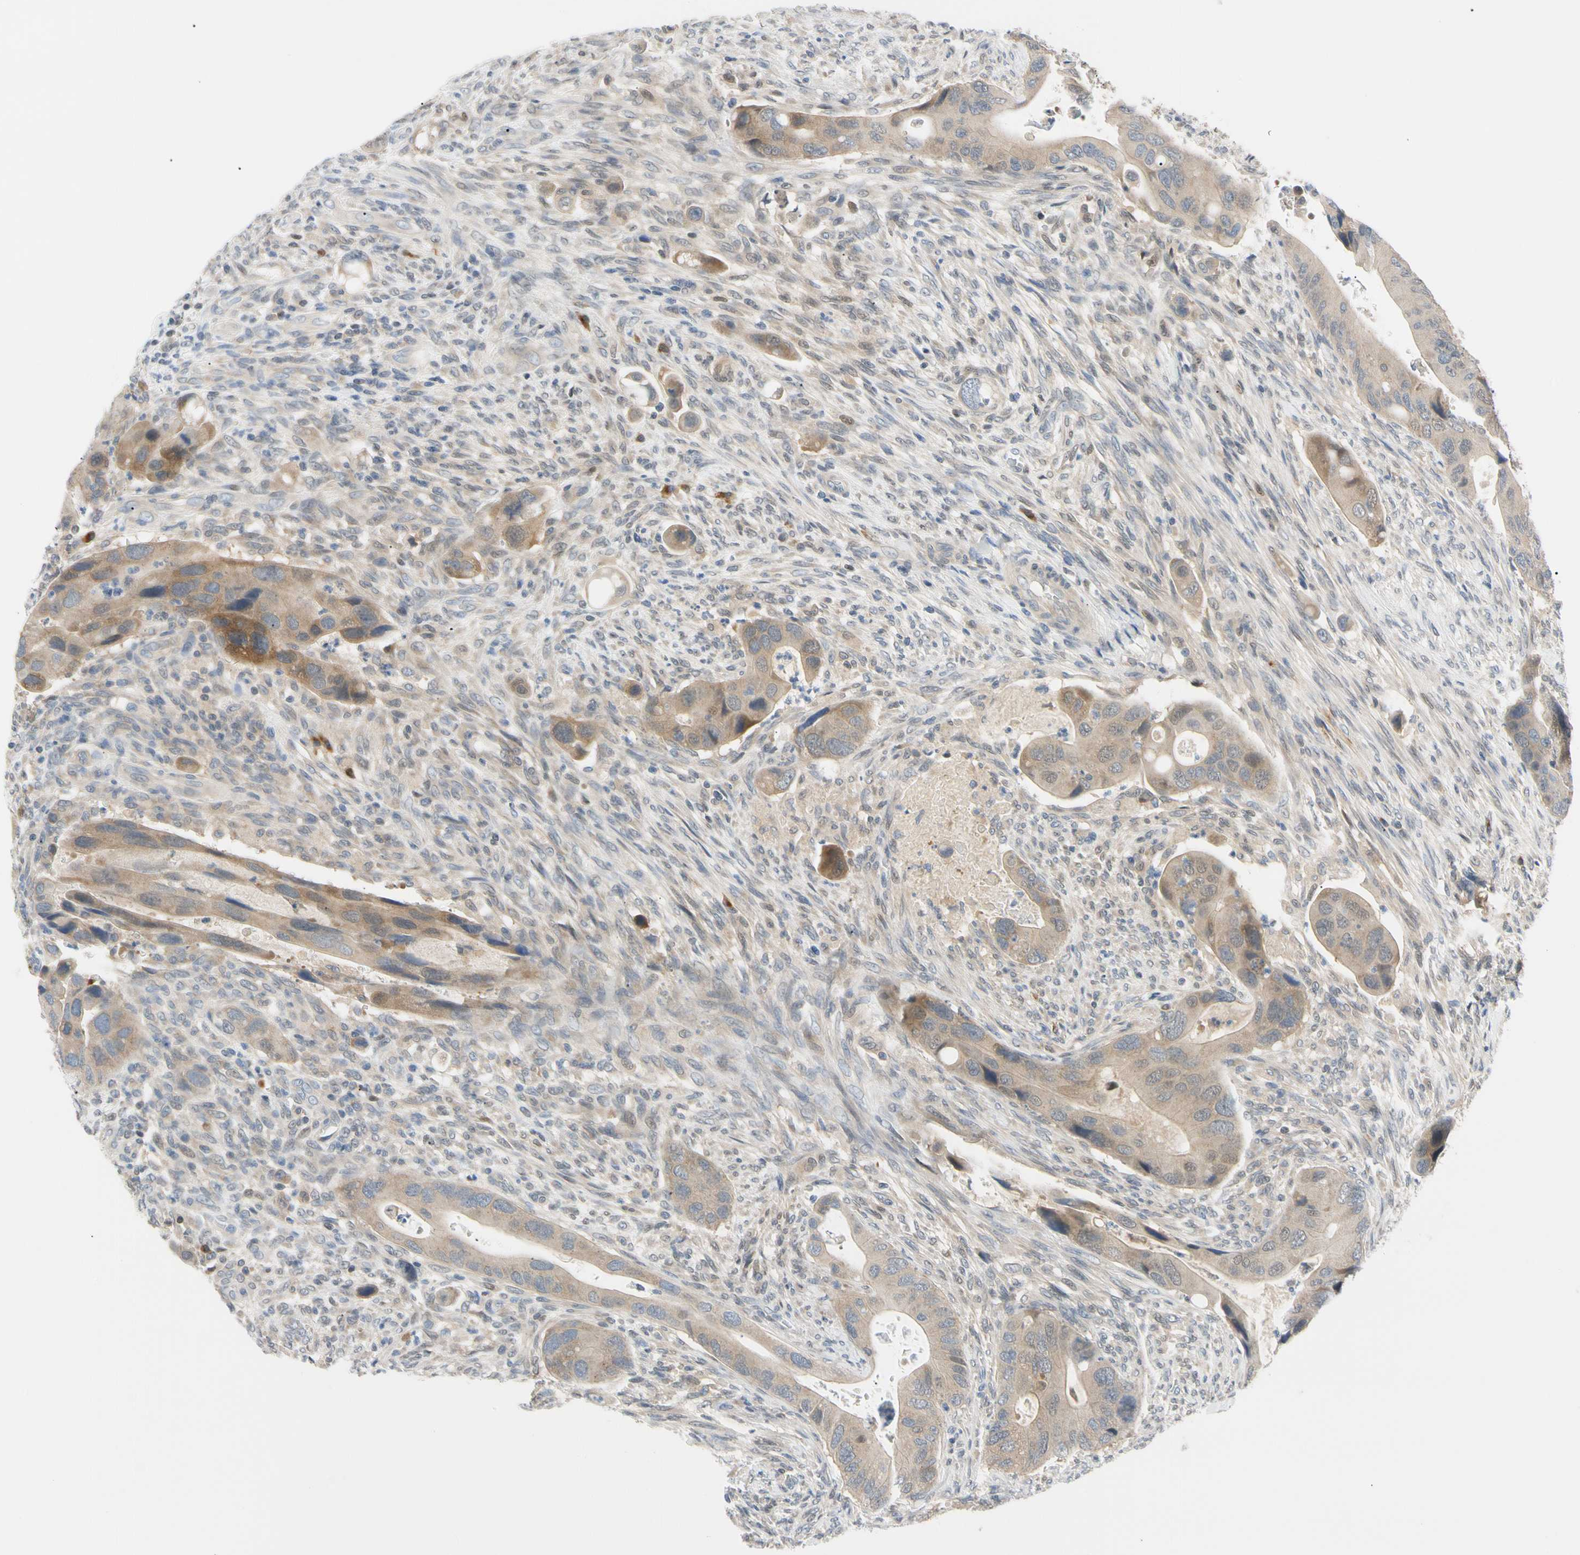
{"staining": {"intensity": "moderate", "quantity": ">75%", "location": "cytoplasmic/membranous"}, "tissue": "colorectal cancer", "cell_type": "Tumor cells", "image_type": "cancer", "snomed": [{"axis": "morphology", "description": "Adenocarcinoma, NOS"}, {"axis": "topography", "description": "Rectum"}], "caption": "DAB immunohistochemical staining of colorectal adenocarcinoma shows moderate cytoplasmic/membranous protein staining in about >75% of tumor cells.", "gene": "SEC23B", "patient": {"sex": "female", "age": 57}}